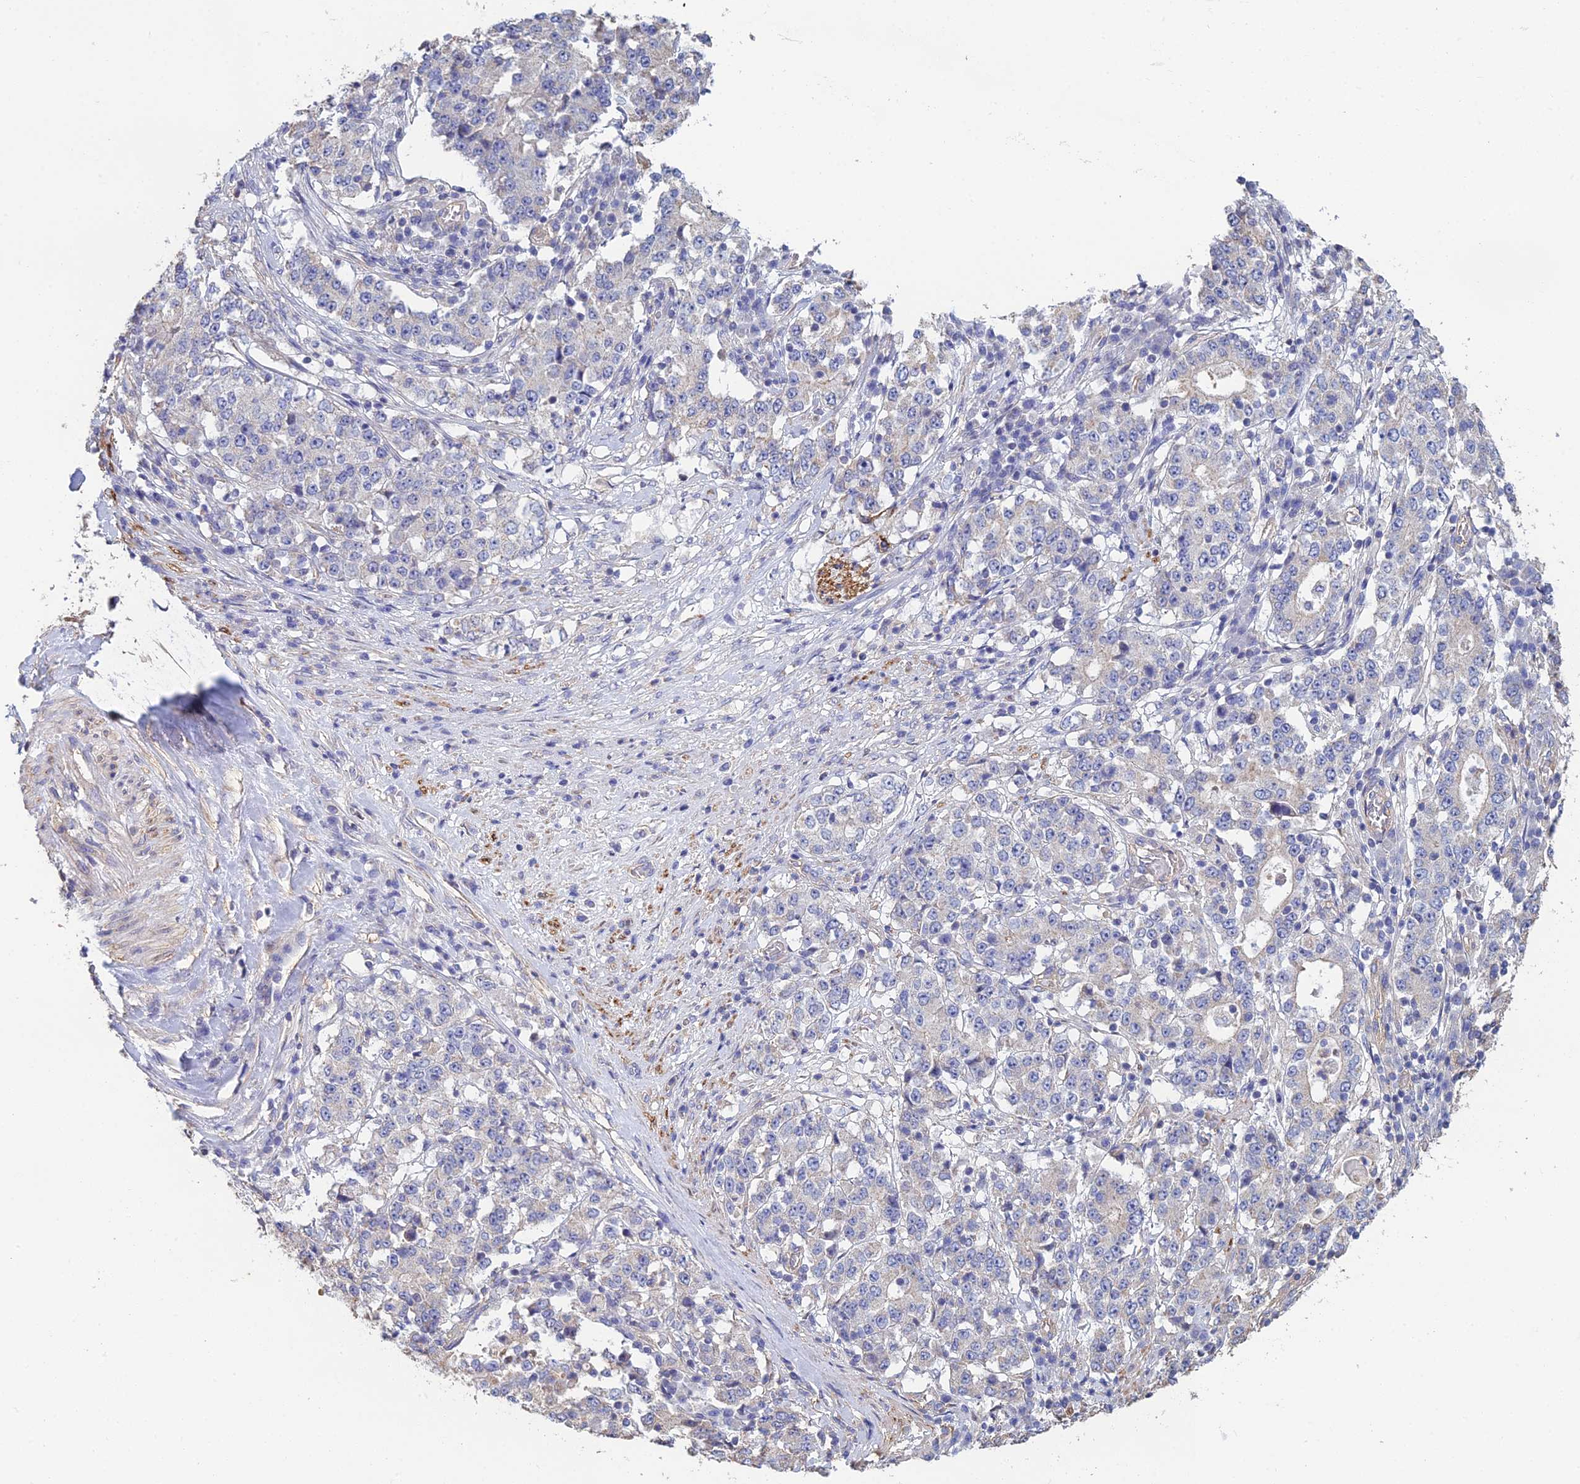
{"staining": {"intensity": "negative", "quantity": "none", "location": "none"}, "tissue": "stomach cancer", "cell_type": "Tumor cells", "image_type": "cancer", "snomed": [{"axis": "morphology", "description": "Adenocarcinoma, NOS"}, {"axis": "topography", "description": "Stomach"}], "caption": "Immunohistochemical staining of stomach adenocarcinoma exhibits no significant staining in tumor cells.", "gene": "PCDHA5", "patient": {"sex": "male", "age": 59}}